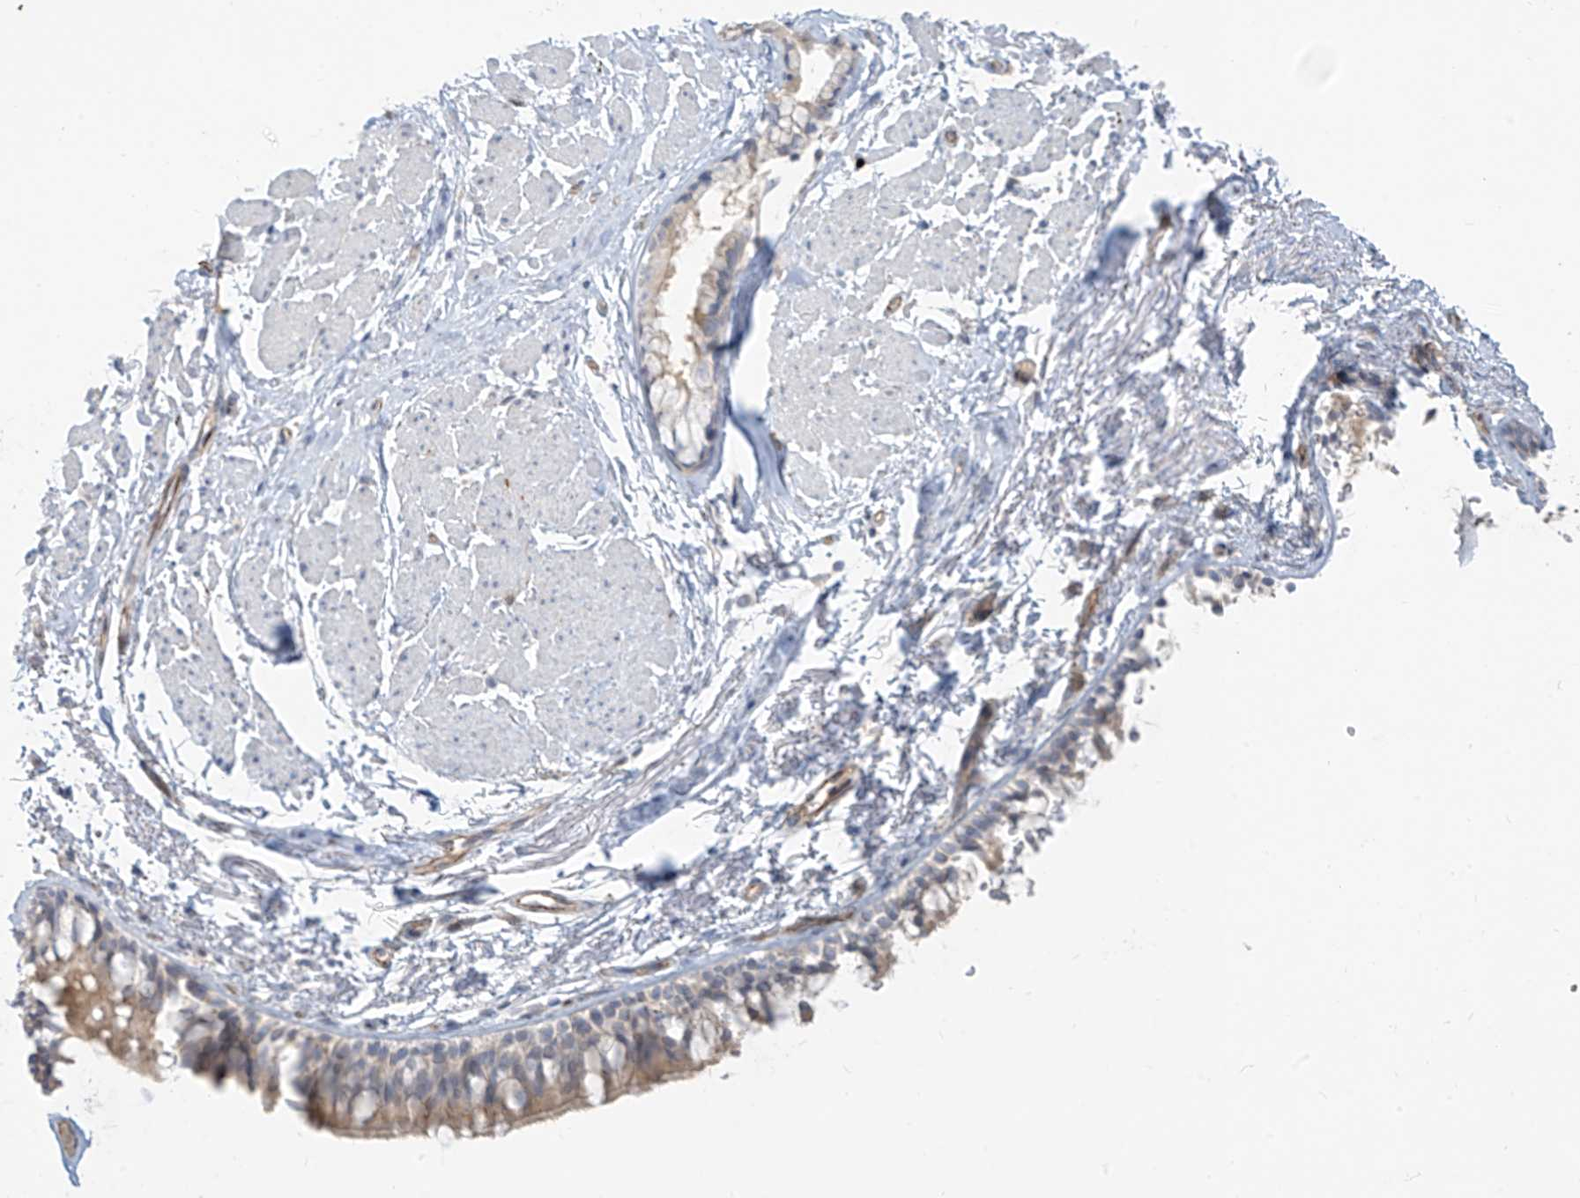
{"staining": {"intensity": "weak", "quantity": ">75%", "location": "cytoplasmic/membranous"}, "tissue": "bronchus", "cell_type": "Respiratory epithelial cells", "image_type": "normal", "snomed": [{"axis": "morphology", "description": "Normal tissue, NOS"}, {"axis": "topography", "description": "Cartilage tissue"}, {"axis": "topography", "description": "Bronchus"}], "caption": "The micrograph displays immunohistochemical staining of normal bronchus. There is weak cytoplasmic/membranous positivity is present in about >75% of respiratory epithelial cells.", "gene": "C2orf42", "patient": {"sex": "female", "age": 73}}